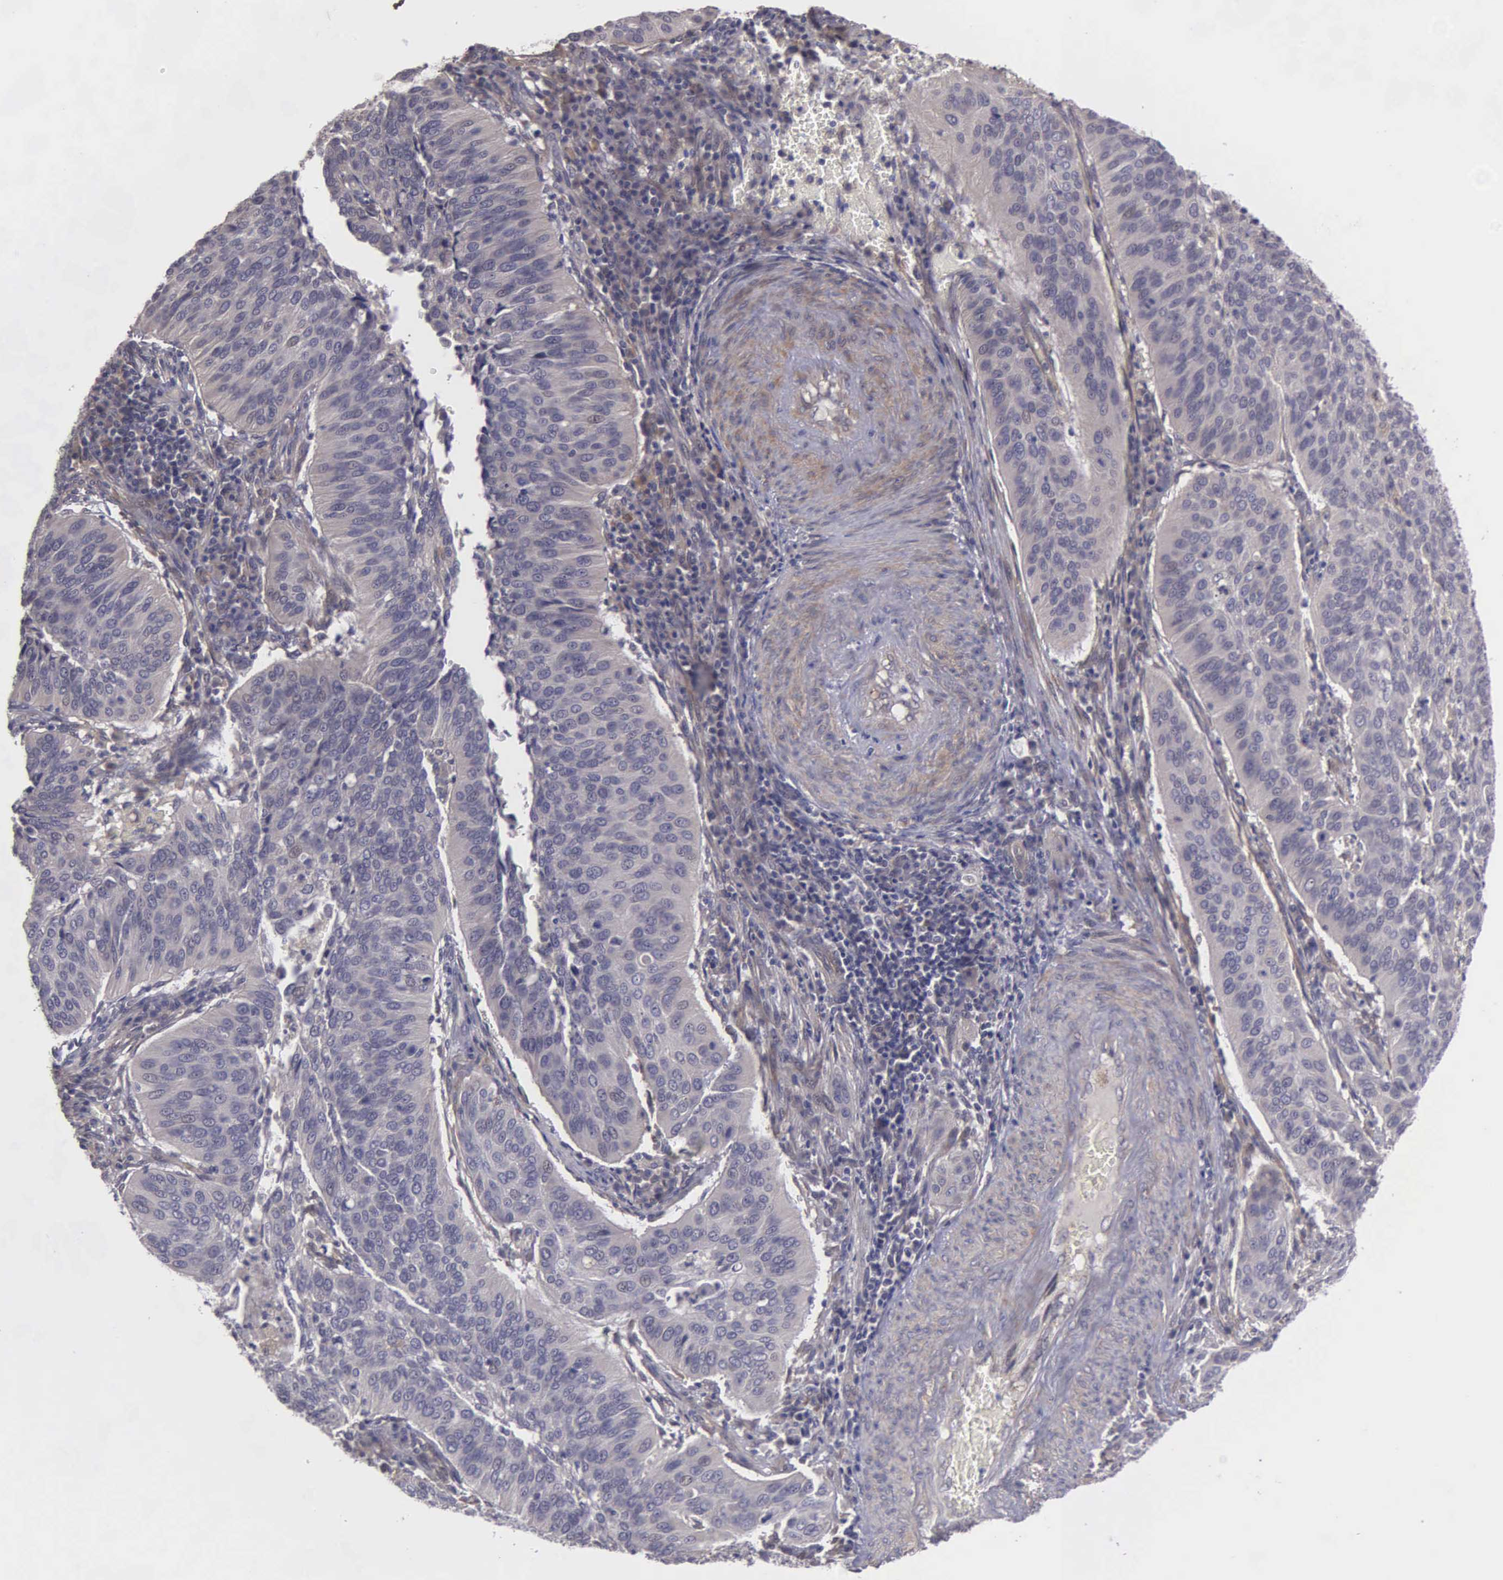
{"staining": {"intensity": "negative", "quantity": "none", "location": "none"}, "tissue": "cervical cancer", "cell_type": "Tumor cells", "image_type": "cancer", "snomed": [{"axis": "morphology", "description": "Squamous cell carcinoma, NOS"}, {"axis": "topography", "description": "Cervix"}], "caption": "IHC image of neoplastic tissue: cervical squamous cell carcinoma stained with DAB reveals no significant protein staining in tumor cells. Brightfield microscopy of IHC stained with DAB (brown) and hematoxylin (blue), captured at high magnification.", "gene": "RTL10", "patient": {"sex": "female", "age": 39}}